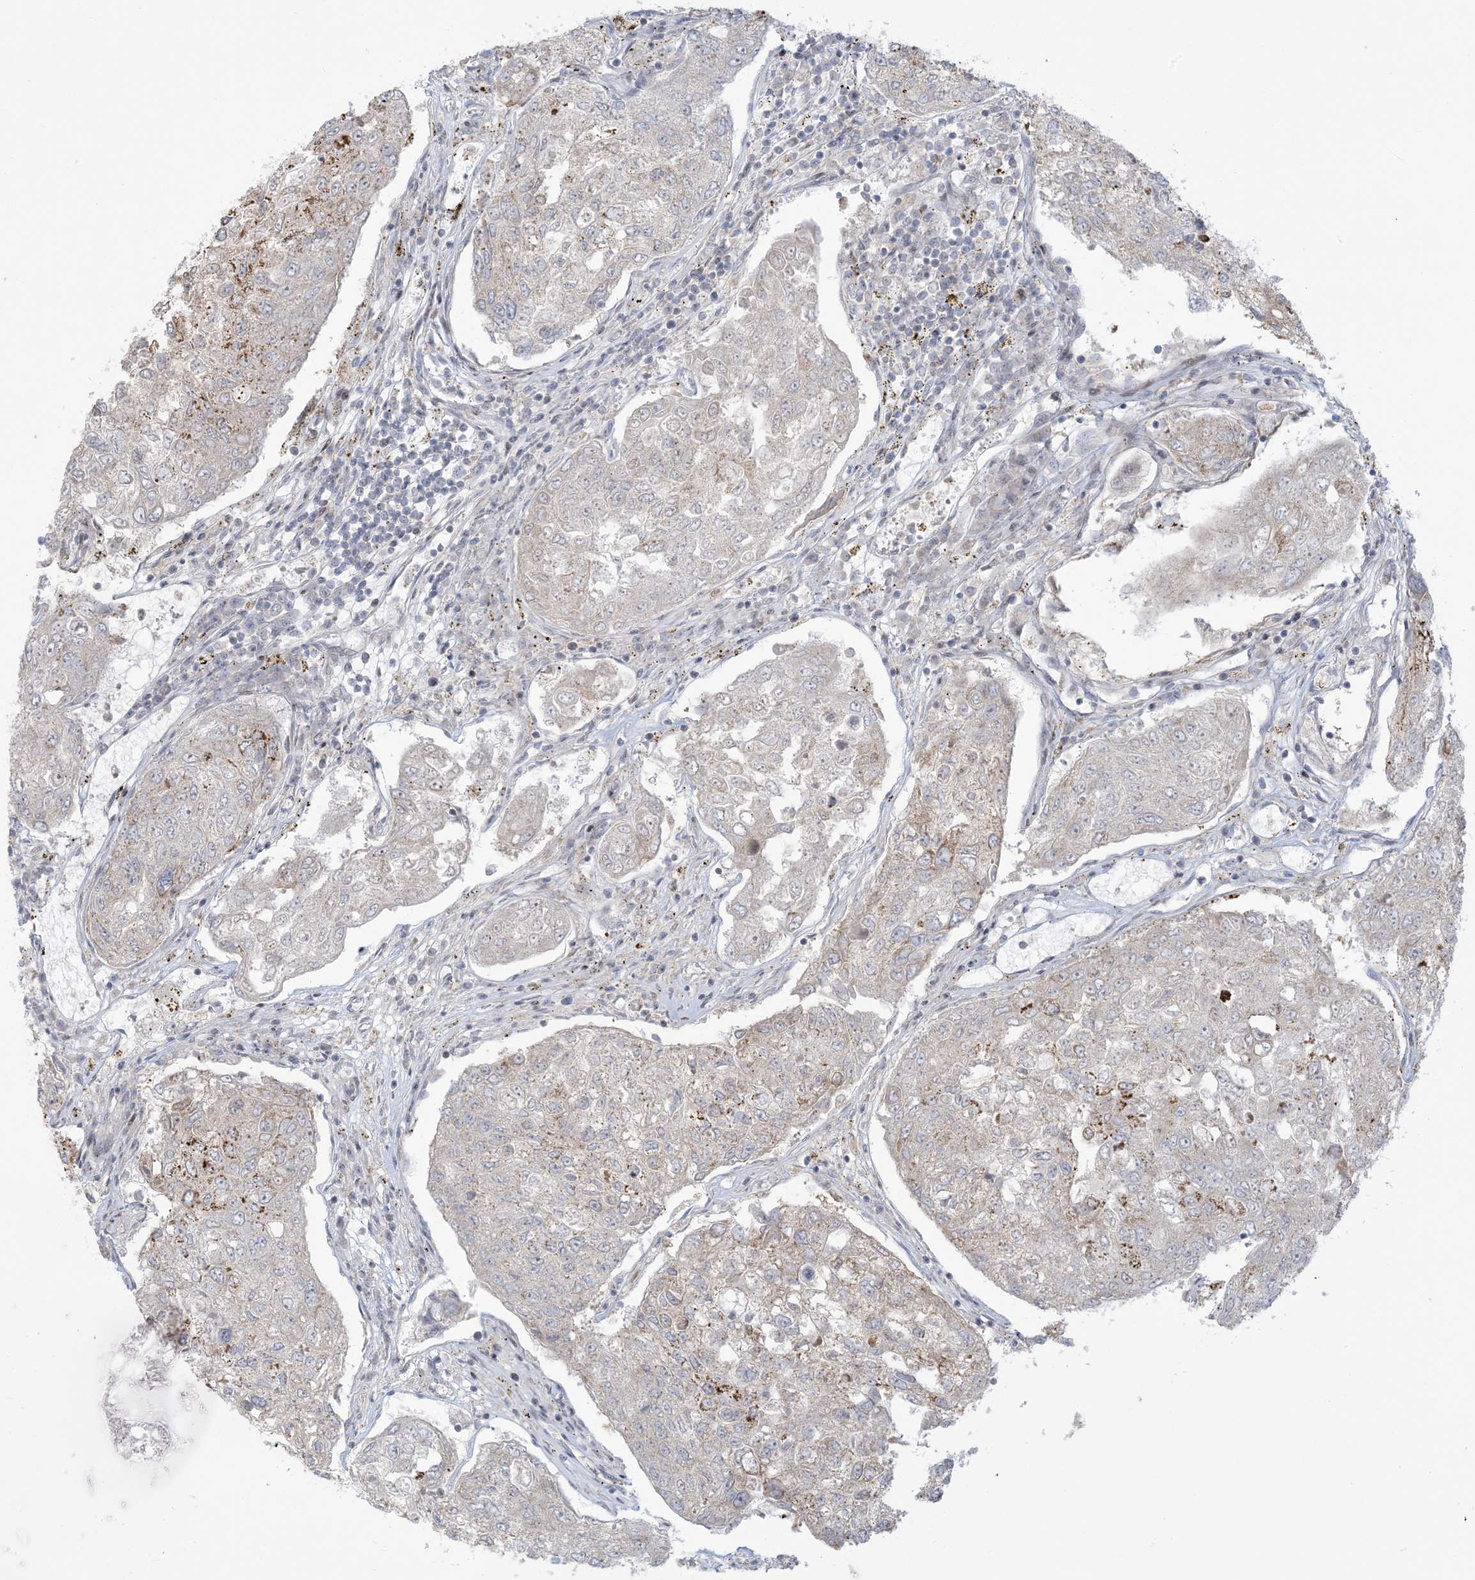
{"staining": {"intensity": "moderate", "quantity": "<25%", "location": "cytoplasmic/membranous"}, "tissue": "urothelial cancer", "cell_type": "Tumor cells", "image_type": "cancer", "snomed": [{"axis": "morphology", "description": "Urothelial carcinoma, High grade"}, {"axis": "topography", "description": "Lymph node"}, {"axis": "topography", "description": "Urinary bladder"}], "caption": "High-grade urothelial carcinoma stained with immunohistochemistry demonstrates moderate cytoplasmic/membranous expression in approximately <25% of tumor cells.", "gene": "AFTPH", "patient": {"sex": "male", "age": 51}}